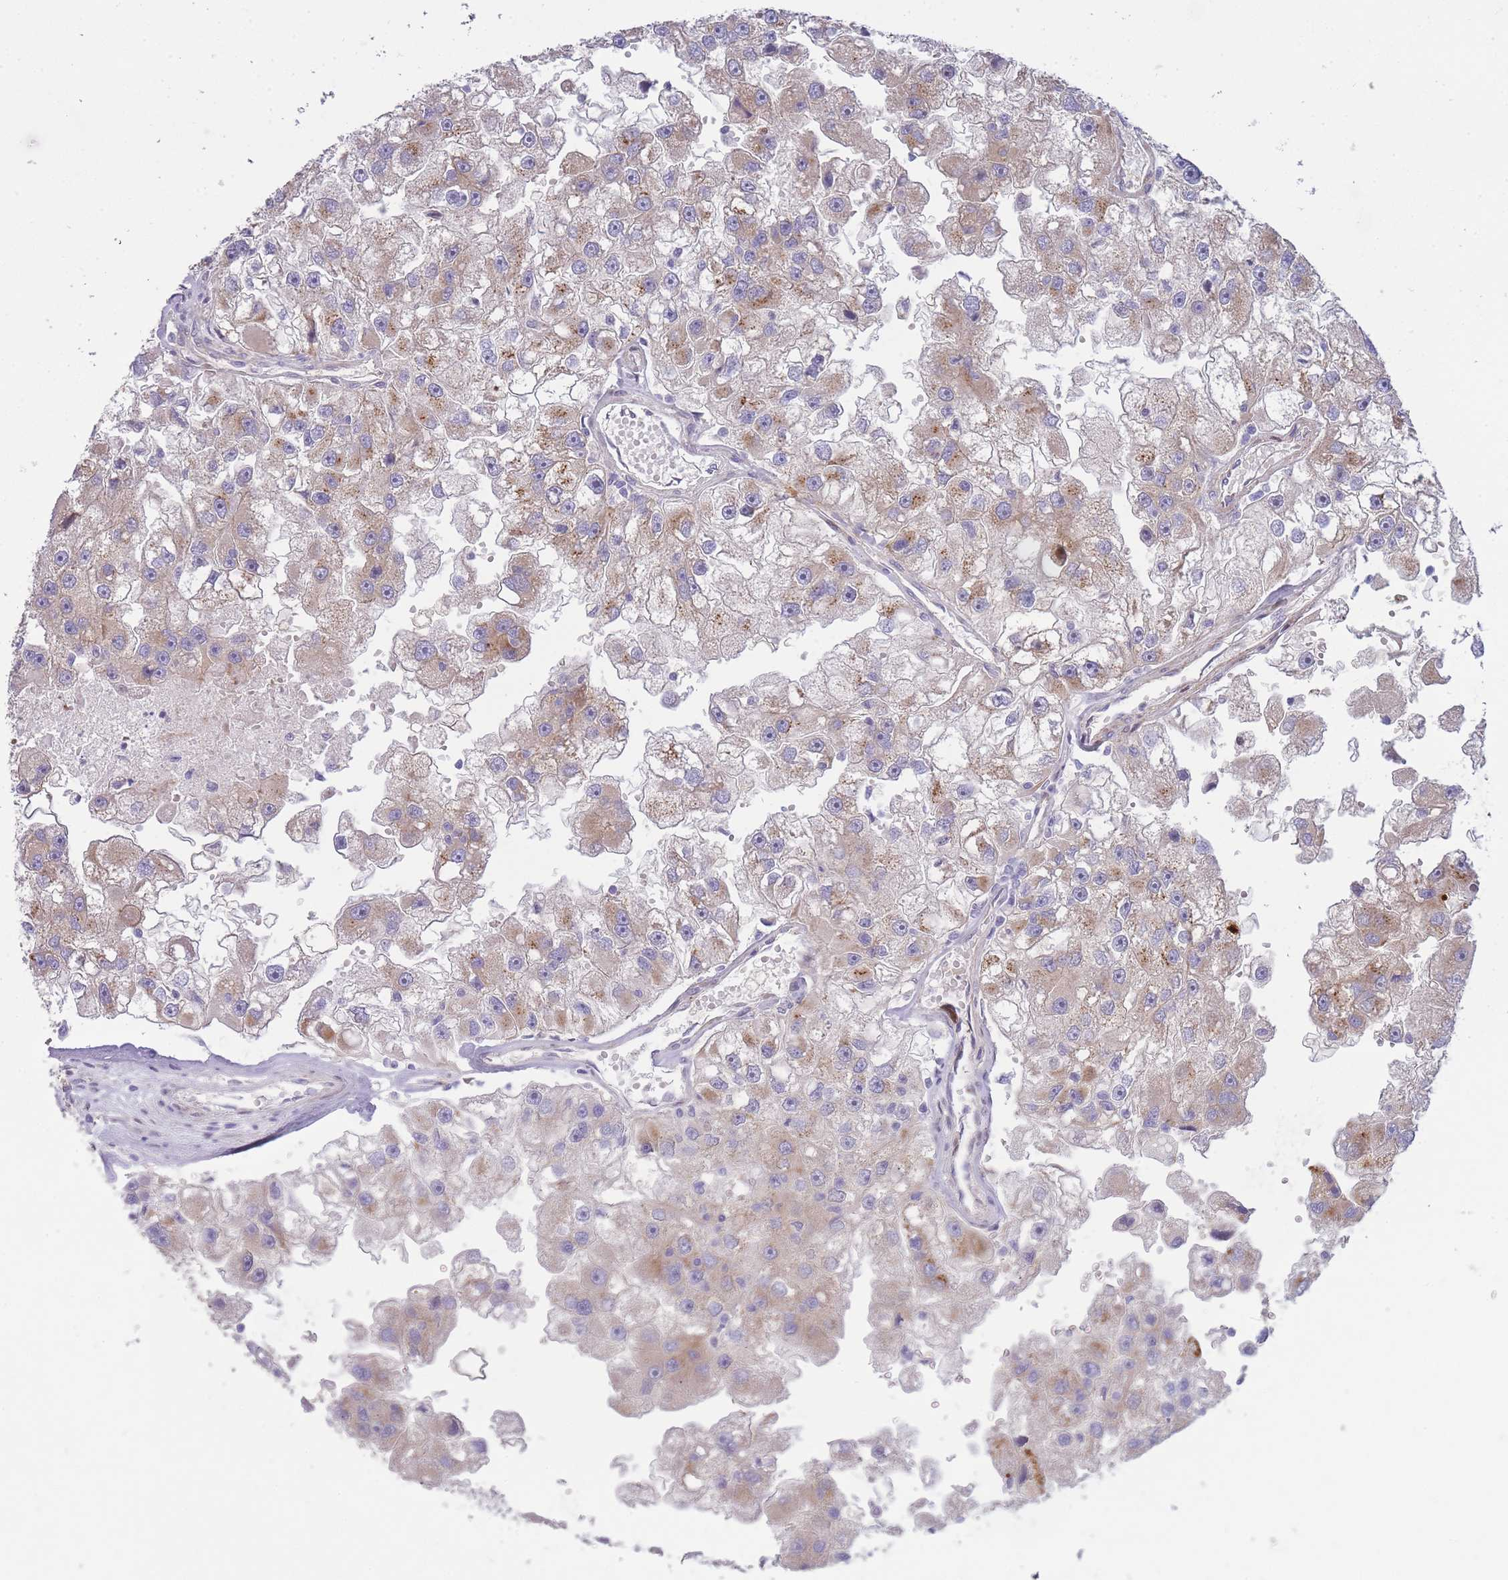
{"staining": {"intensity": "weak", "quantity": "25%-75%", "location": "cytoplasmic/membranous"}, "tissue": "renal cancer", "cell_type": "Tumor cells", "image_type": "cancer", "snomed": [{"axis": "morphology", "description": "Adenocarcinoma, NOS"}, {"axis": "topography", "description": "Kidney"}], "caption": "Immunohistochemistry (DAB) staining of human renal cancer shows weak cytoplasmic/membranous protein staining in about 25%-75% of tumor cells.", "gene": "ATP5MC2", "patient": {"sex": "male", "age": 63}}